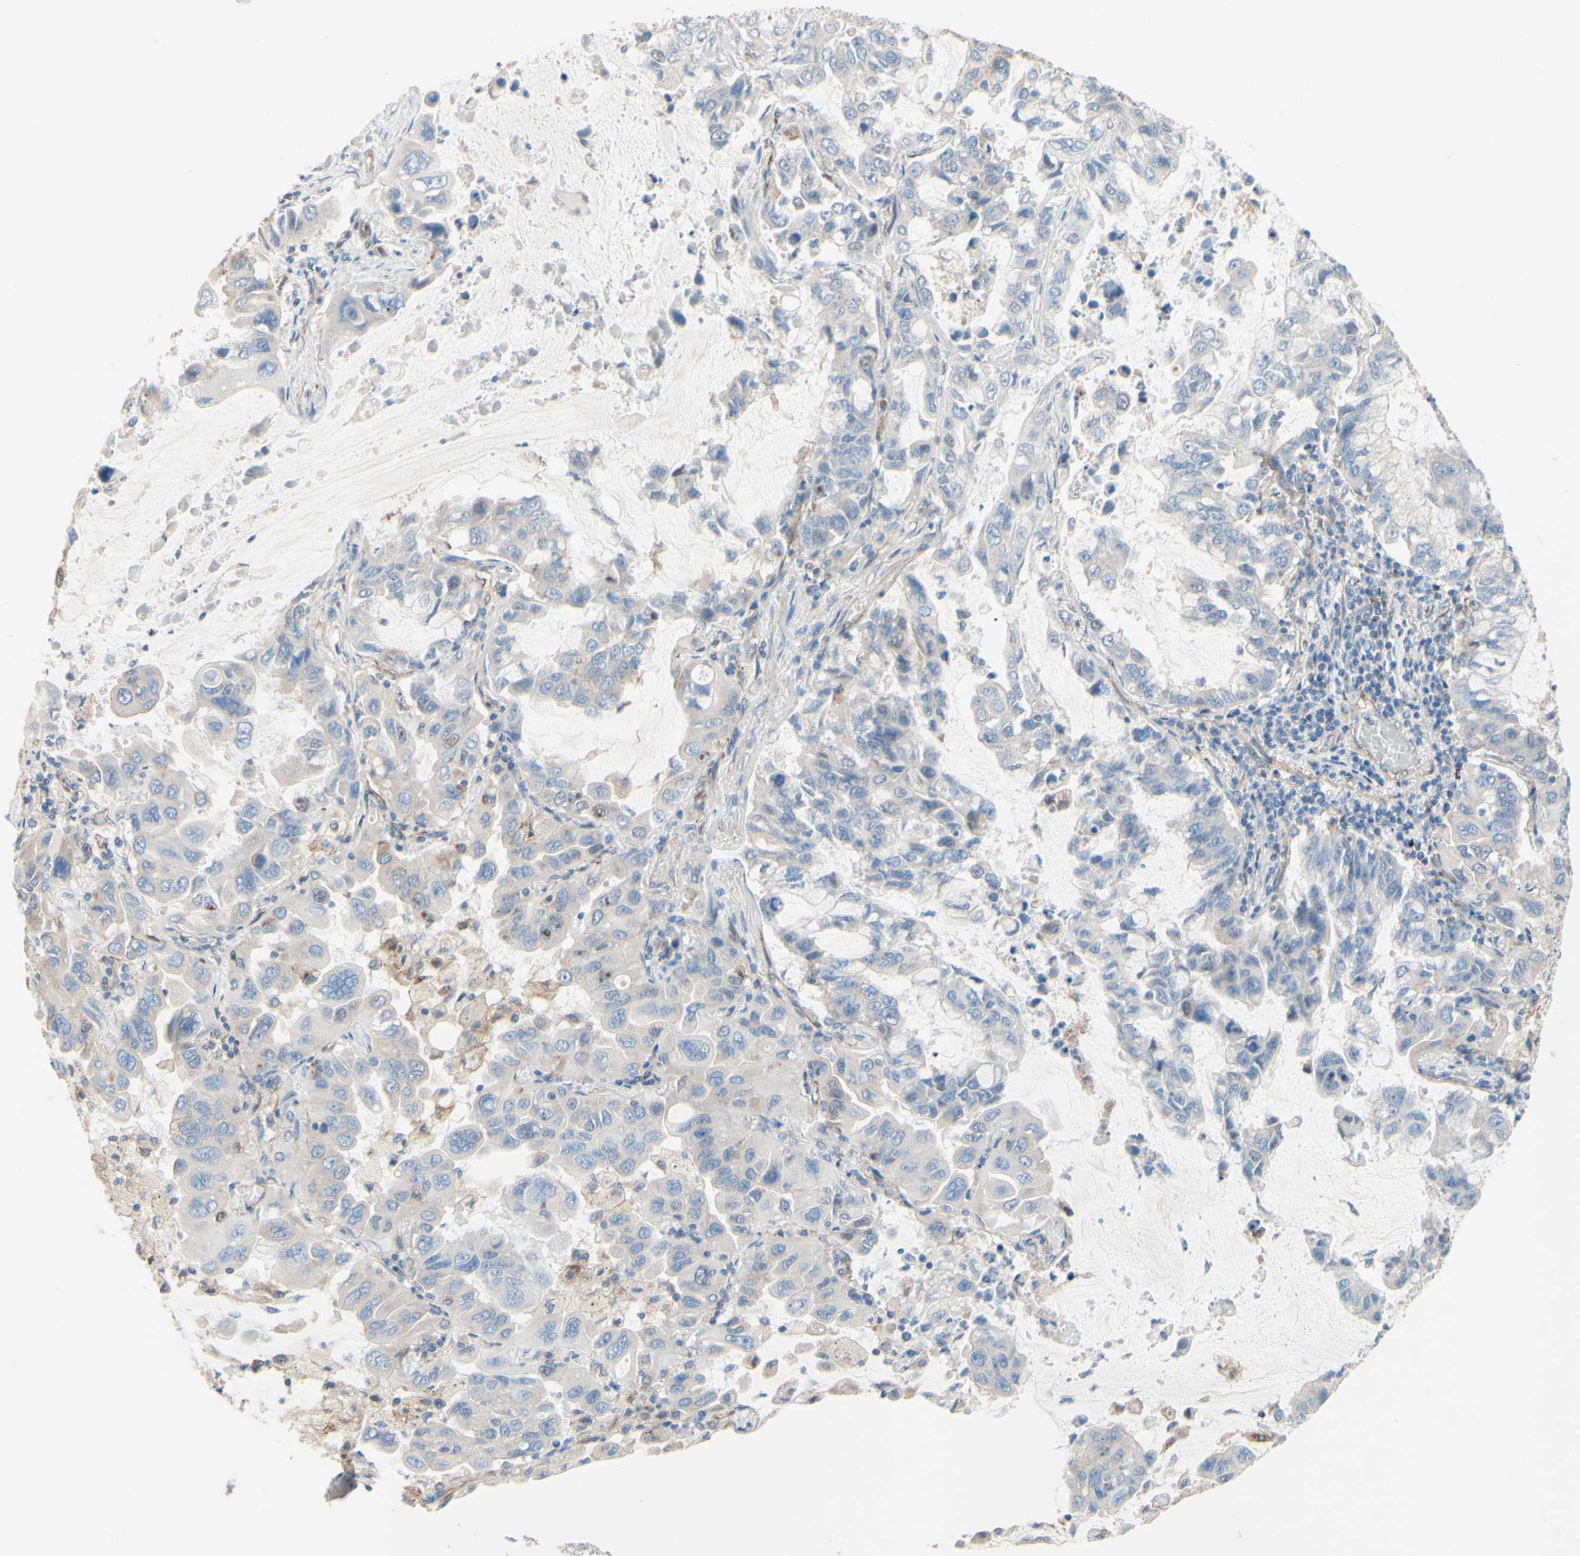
{"staining": {"intensity": "negative", "quantity": "none", "location": "none"}, "tissue": "lung cancer", "cell_type": "Tumor cells", "image_type": "cancer", "snomed": [{"axis": "morphology", "description": "Adenocarcinoma, NOS"}, {"axis": "topography", "description": "Lung"}], "caption": "DAB immunohistochemical staining of lung cancer displays no significant staining in tumor cells.", "gene": "ENDOD1", "patient": {"sex": "male", "age": 64}}